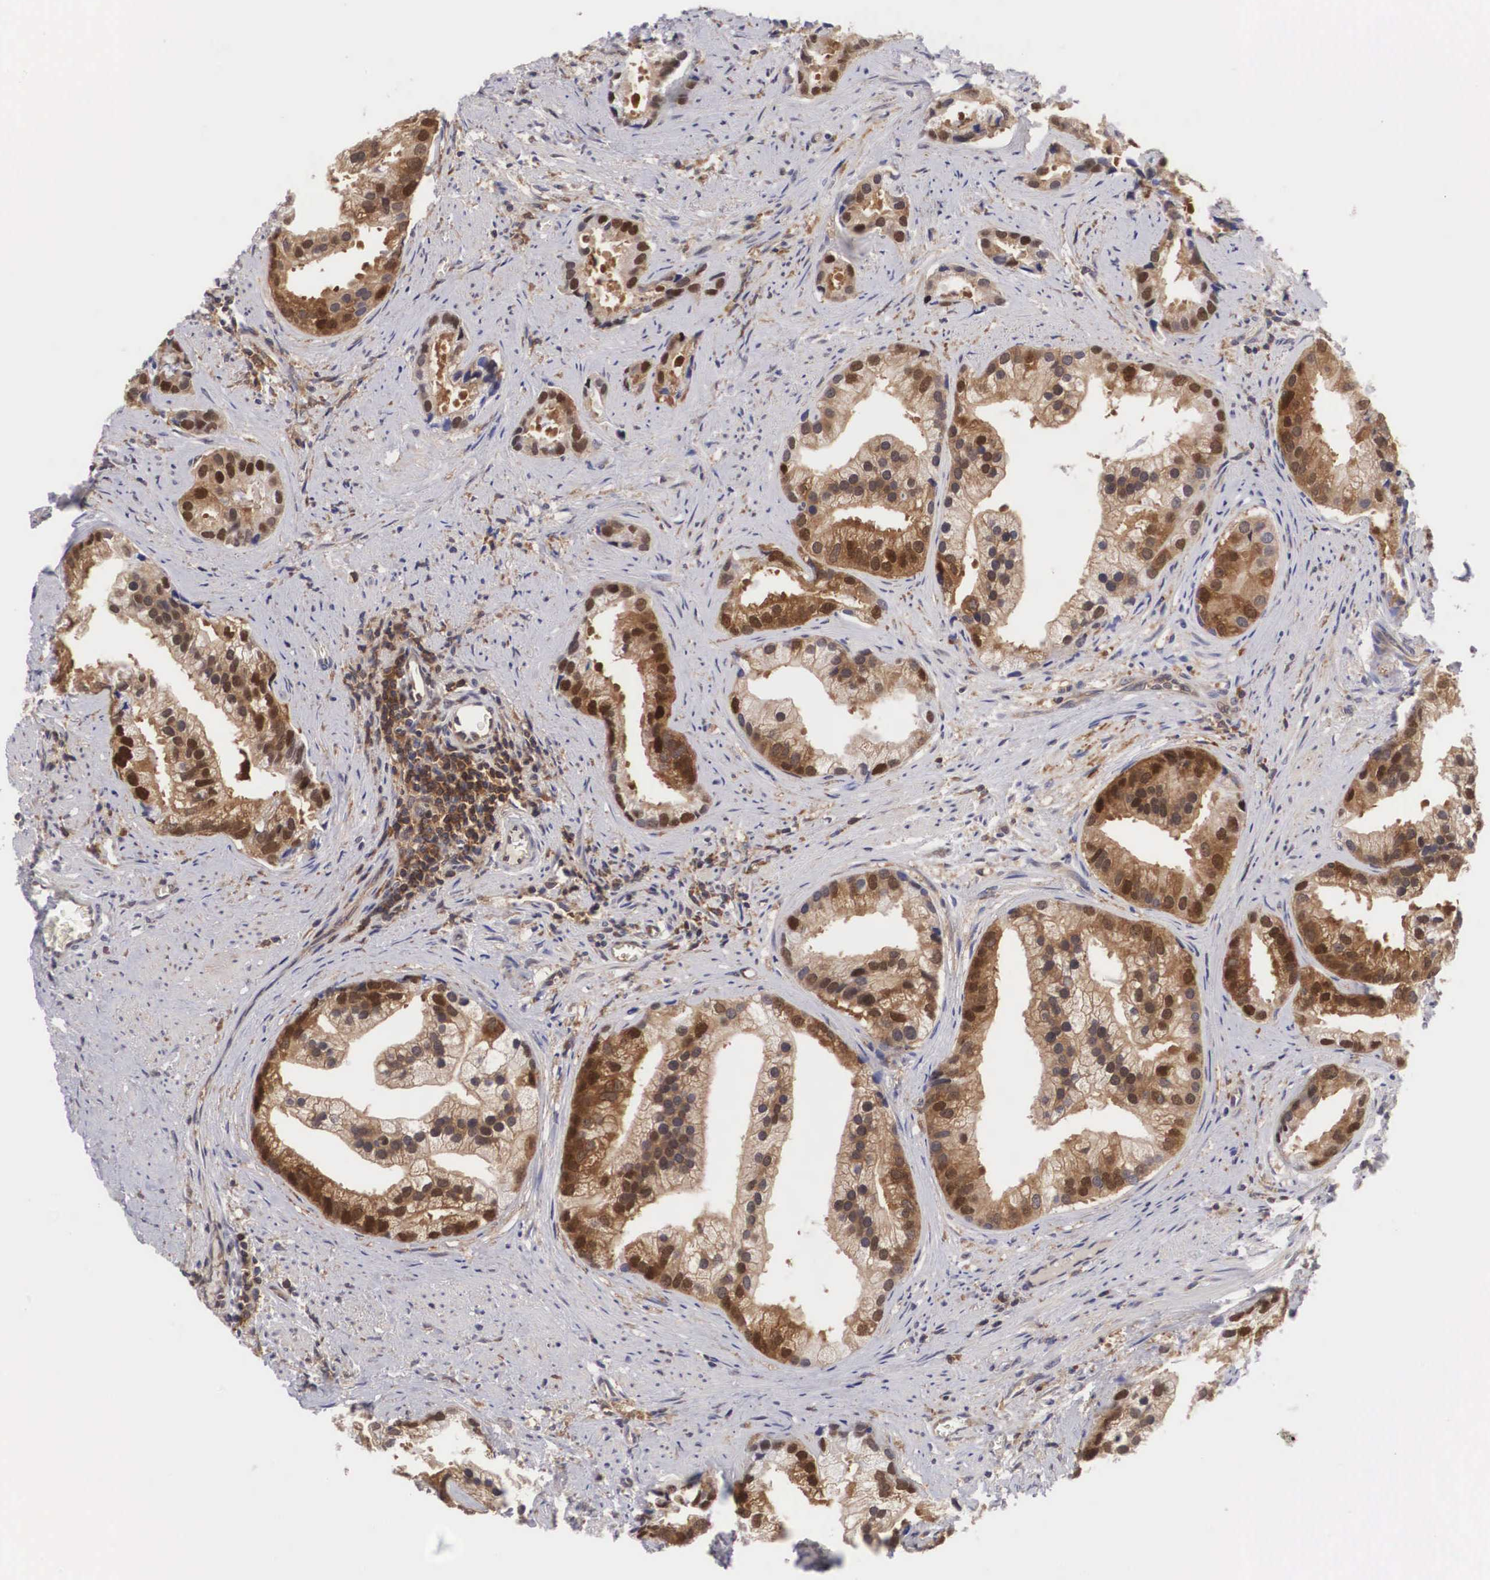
{"staining": {"intensity": "moderate", "quantity": ">75%", "location": "cytoplasmic/membranous,nuclear"}, "tissue": "prostate cancer", "cell_type": "Tumor cells", "image_type": "cancer", "snomed": [{"axis": "morphology", "description": "Adenocarcinoma, Medium grade"}, {"axis": "topography", "description": "Prostate"}], "caption": "High-magnification brightfield microscopy of prostate cancer stained with DAB (brown) and counterstained with hematoxylin (blue). tumor cells exhibit moderate cytoplasmic/membranous and nuclear positivity is present in about>75% of cells.", "gene": "ADSL", "patient": {"sex": "male", "age": 65}}